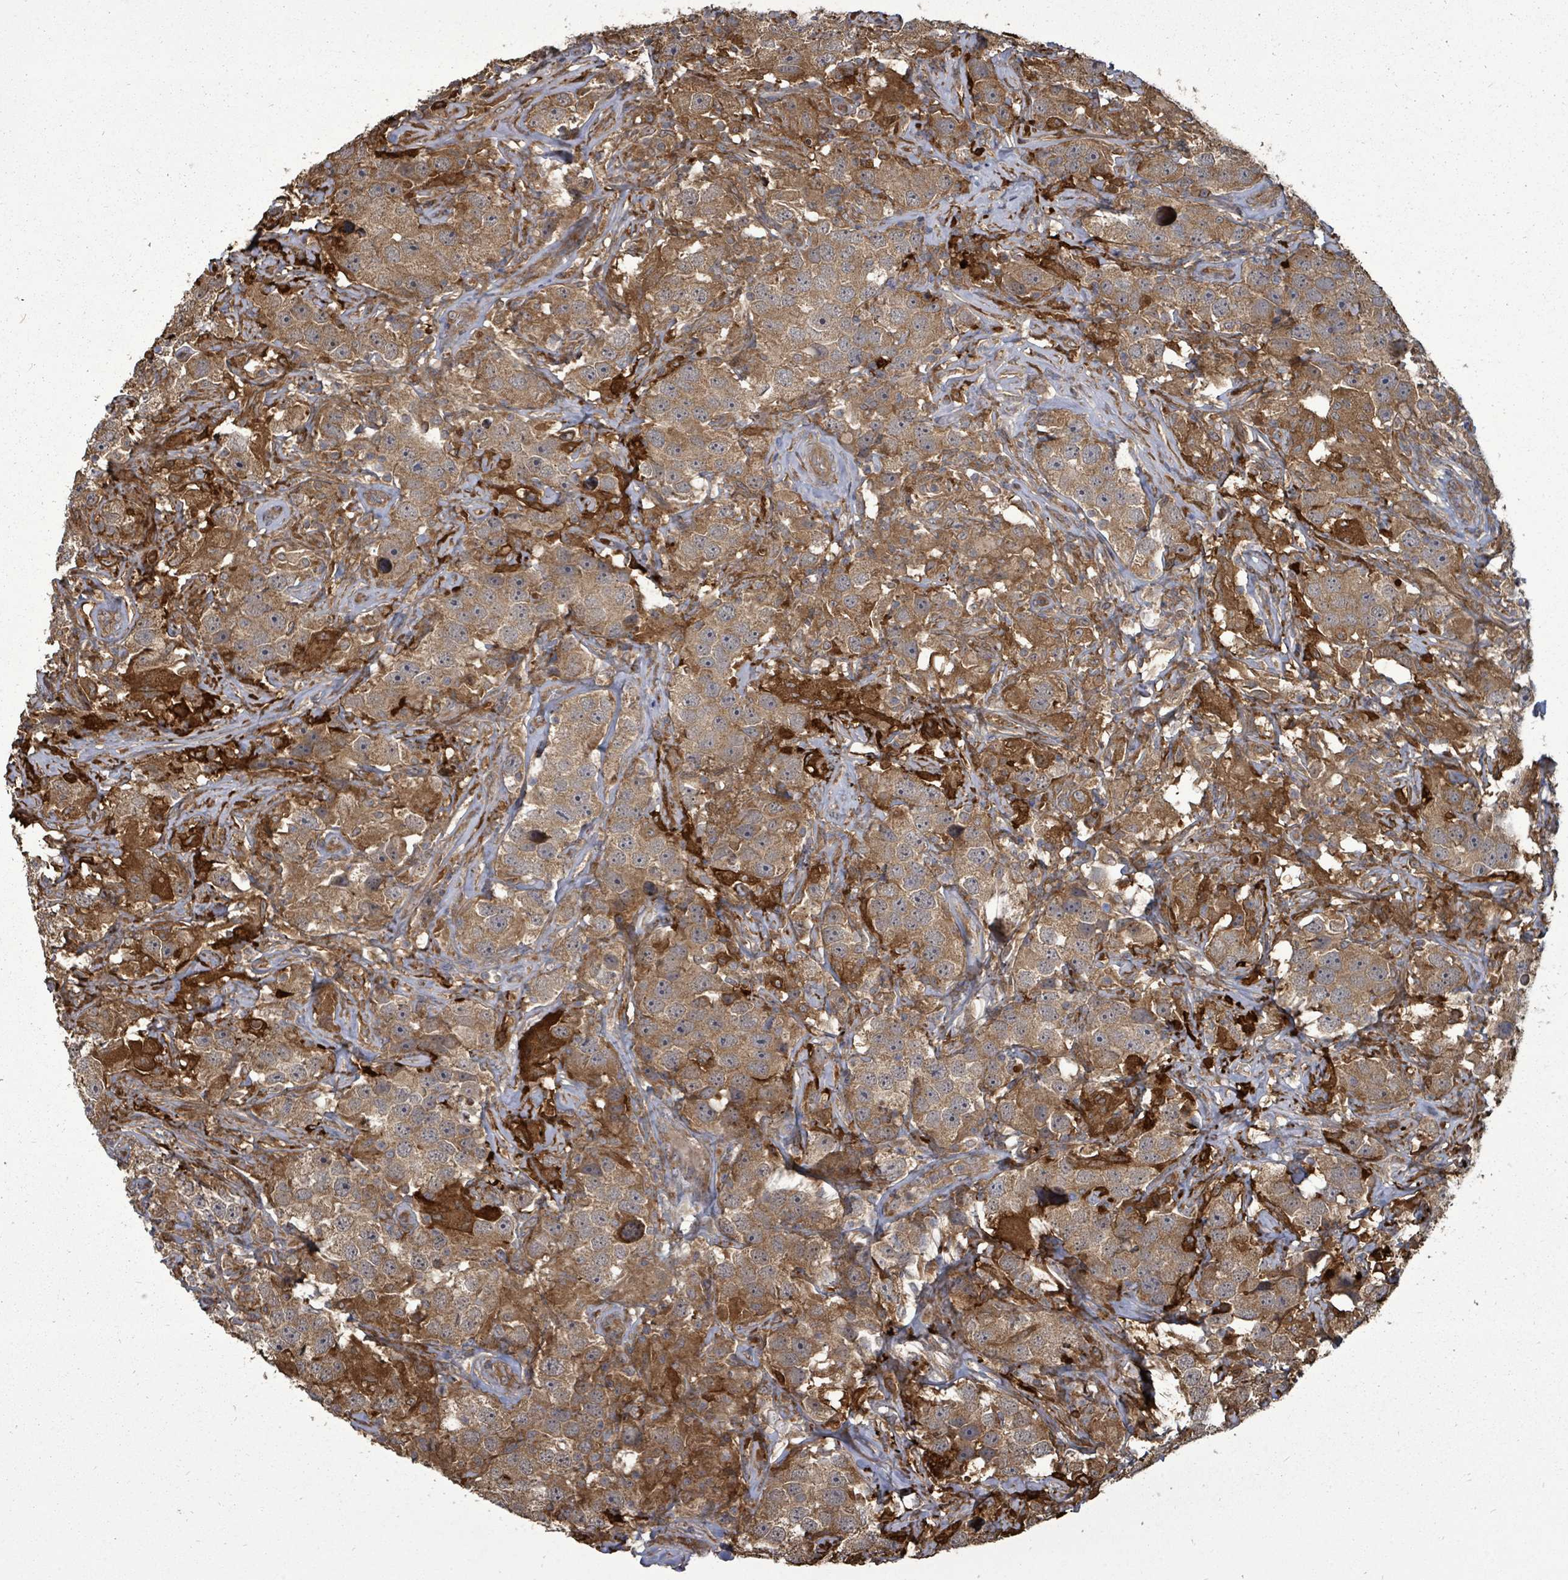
{"staining": {"intensity": "moderate", "quantity": ">75%", "location": "cytoplasmic/membranous"}, "tissue": "testis cancer", "cell_type": "Tumor cells", "image_type": "cancer", "snomed": [{"axis": "morphology", "description": "Seminoma, NOS"}, {"axis": "topography", "description": "Testis"}], "caption": "Approximately >75% of tumor cells in human testis seminoma demonstrate moderate cytoplasmic/membranous protein expression as visualized by brown immunohistochemical staining.", "gene": "EIF3C", "patient": {"sex": "male", "age": 49}}